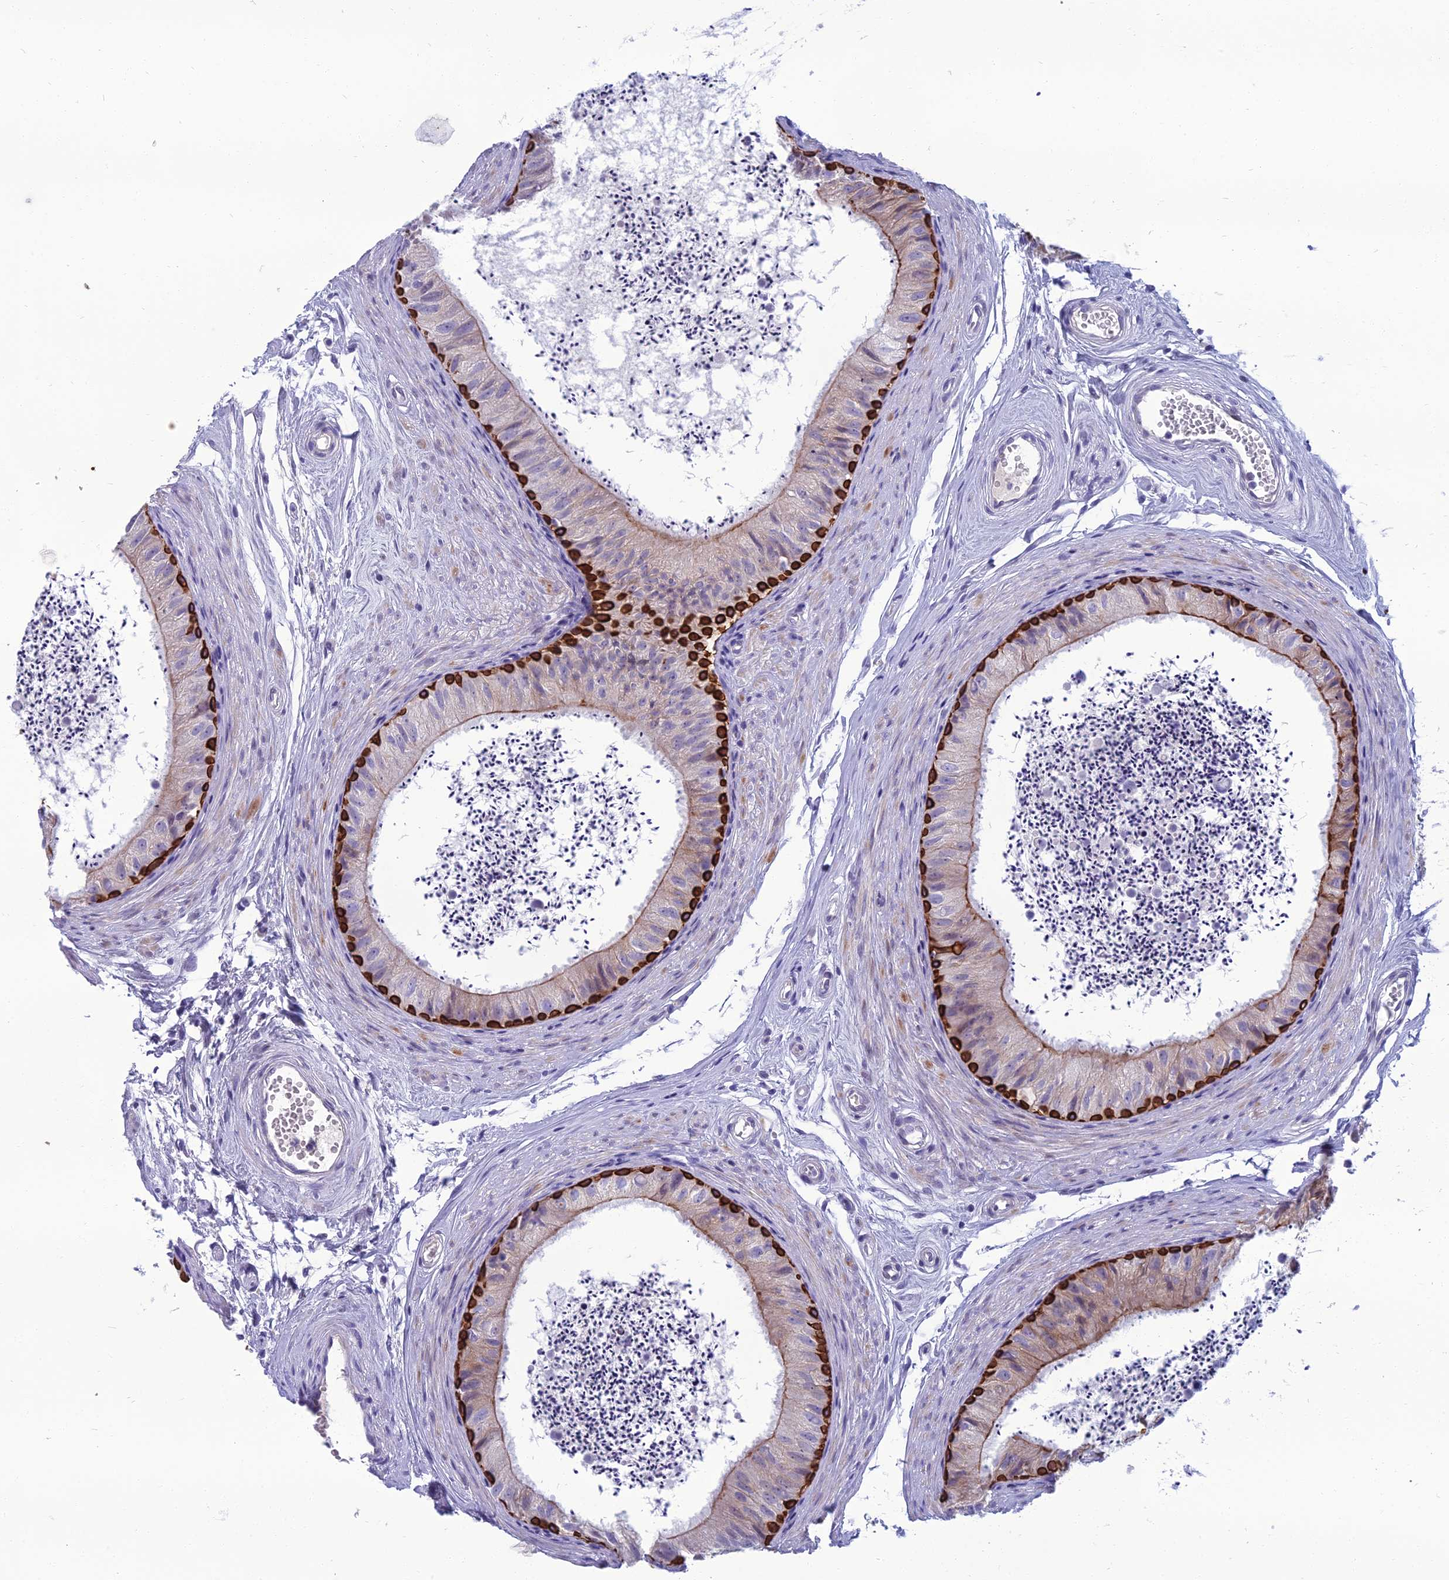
{"staining": {"intensity": "strong", "quantity": "25%-75%", "location": "cytoplasmic/membranous"}, "tissue": "epididymis", "cell_type": "Glandular cells", "image_type": "normal", "snomed": [{"axis": "morphology", "description": "Normal tissue, NOS"}, {"axis": "topography", "description": "Epididymis"}], "caption": "This photomicrograph reveals IHC staining of unremarkable human epididymis, with high strong cytoplasmic/membranous staining in approximately 25%-75% of glandular cells.", "gene": "SPTLC3", "patient": {"sex": "male", "age": 56}}